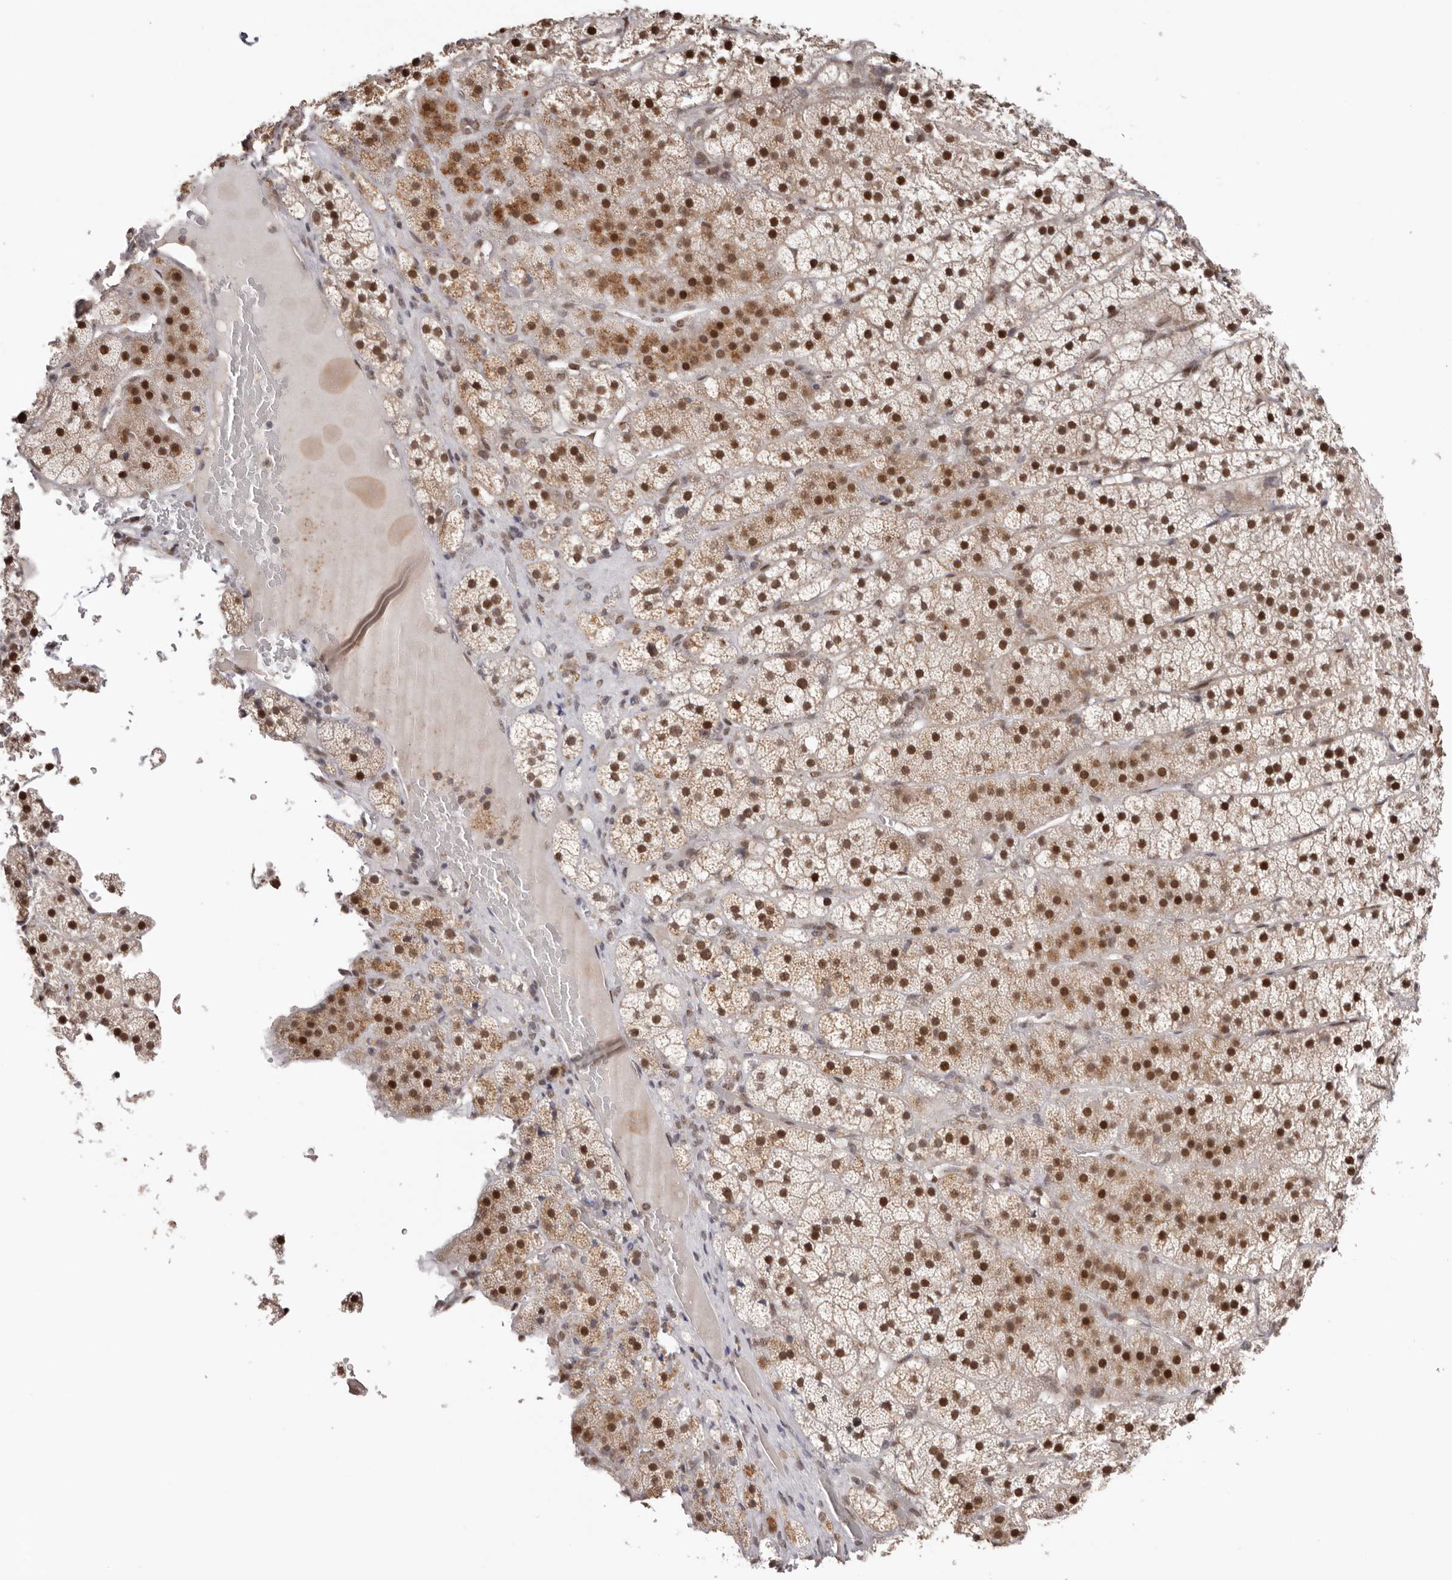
{"staining": {"intensity": "strong", "quantity": ">75%", "location": "nuclear"}, "tissue": "adrenal gland", "cell_type": "Glandular cells", "image_type": "normal", "snomed": [{"axis": "morphology", "description": "Normal tissue, NOS"}, {"axis": "topography", "description": "Adrenal gland"}], "caption": "Unremarkable adrenal gland was stained to show a protein in brown. There is high levels of strong nuclear staining in about >75% of glandular cells. (Brightfield microscopy of DAB IHC at high magnification).", "gene": "SMAD7", "patient": {"sex": "female", "age": 44}}